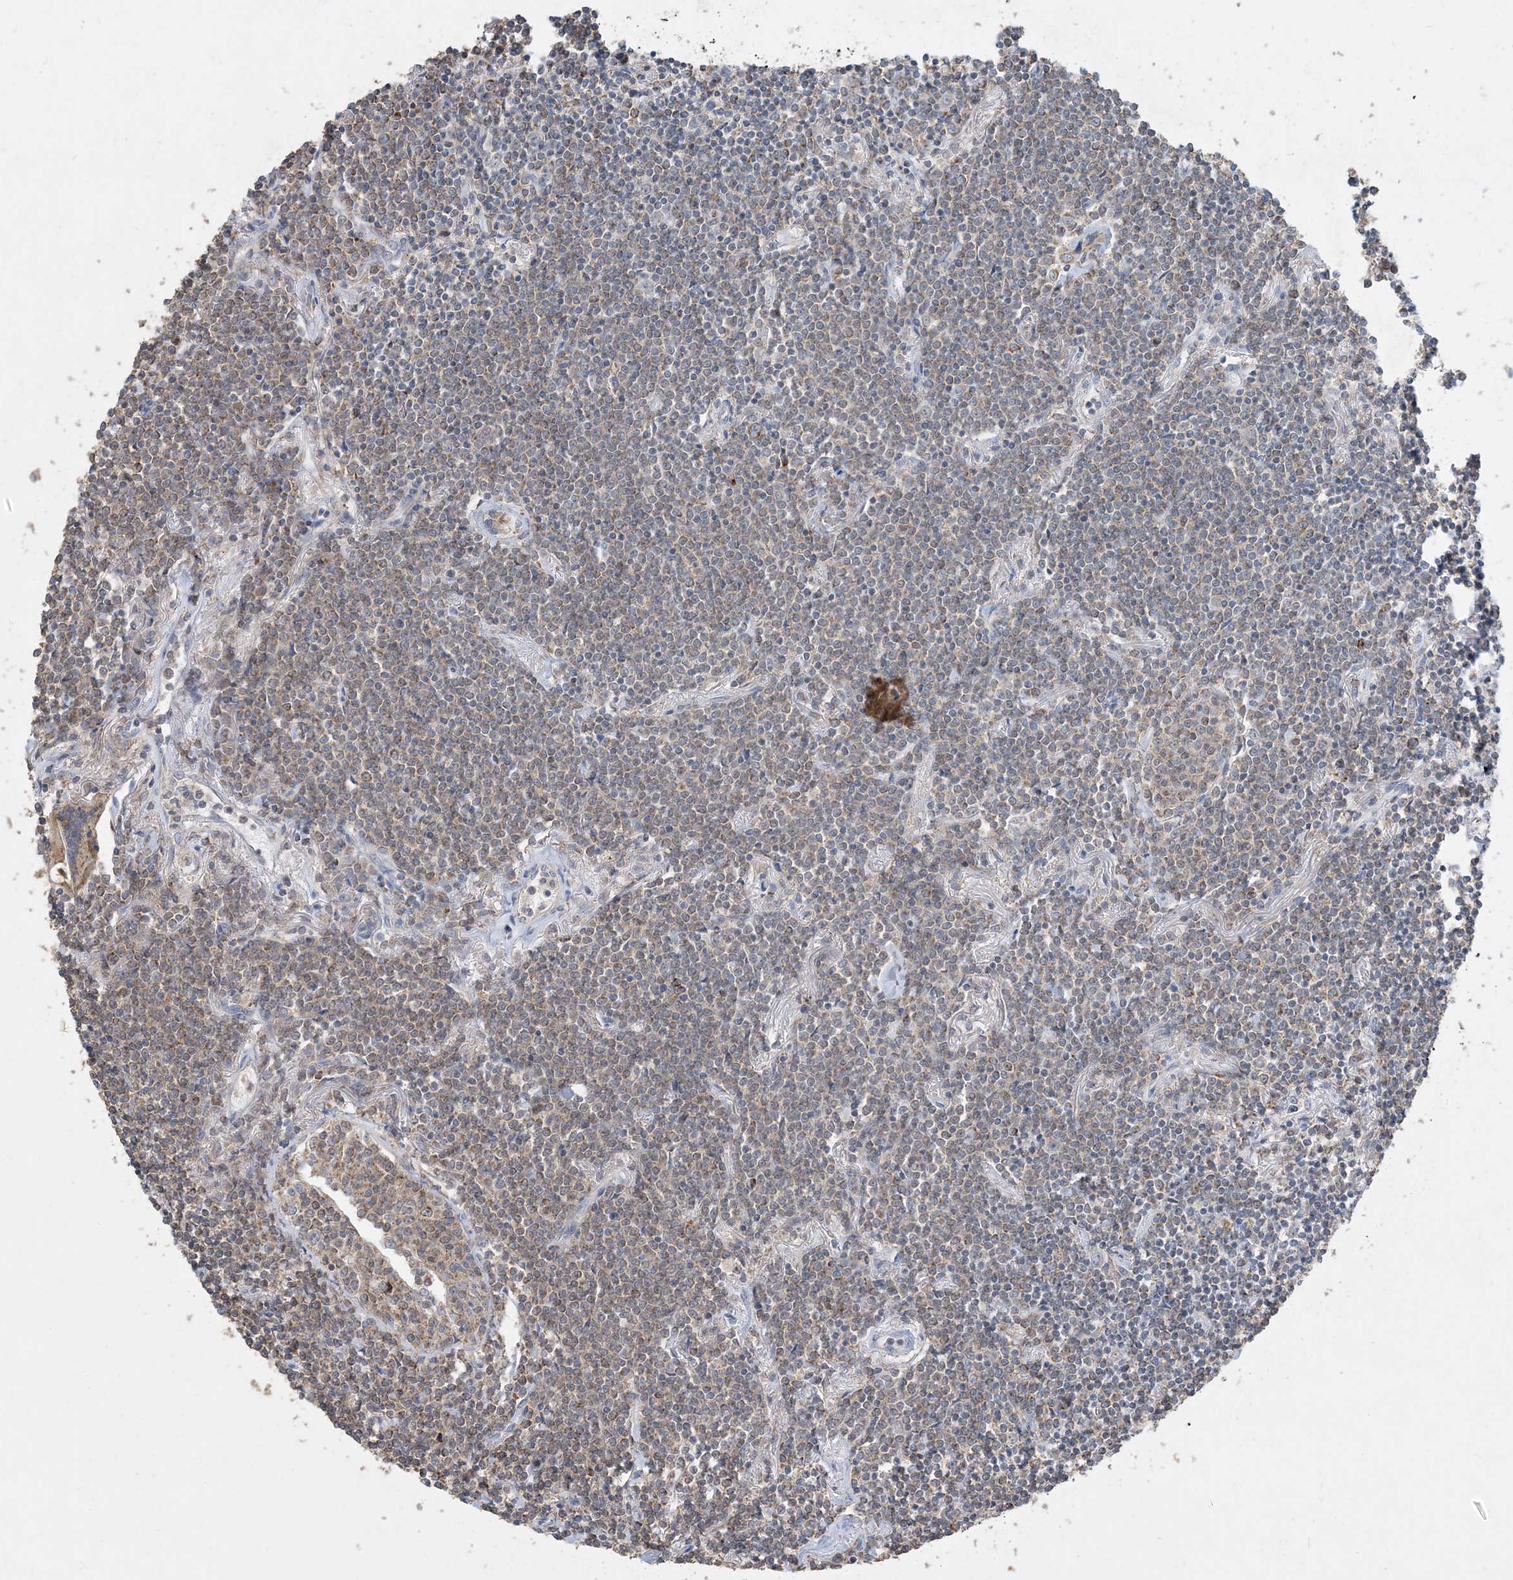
{"staining": {"intensity": "weak", "quantity": ">75%", "location": "cytoplasmic/membranous"}, "tissue": "lymphoma", "cell_type": "Tumor cells", "image_type": "cancer", "snomed": [{"axis": "morphology", "description": "Malignant lymphoma, non-Hodgkin's type, Low grade"}, {"axis": "topography", "description": "Lung"}], "caption": "Immunohistochemical staining of human low-grade malignant lymphoma, non-Hodgkin's type demonstrates low levels of weak cytoplasmic/membranous protein staining in approximately >75% of tumor cells.", "gene": "ECHDC1", "patient": {"sex": "female", "age": 71}}